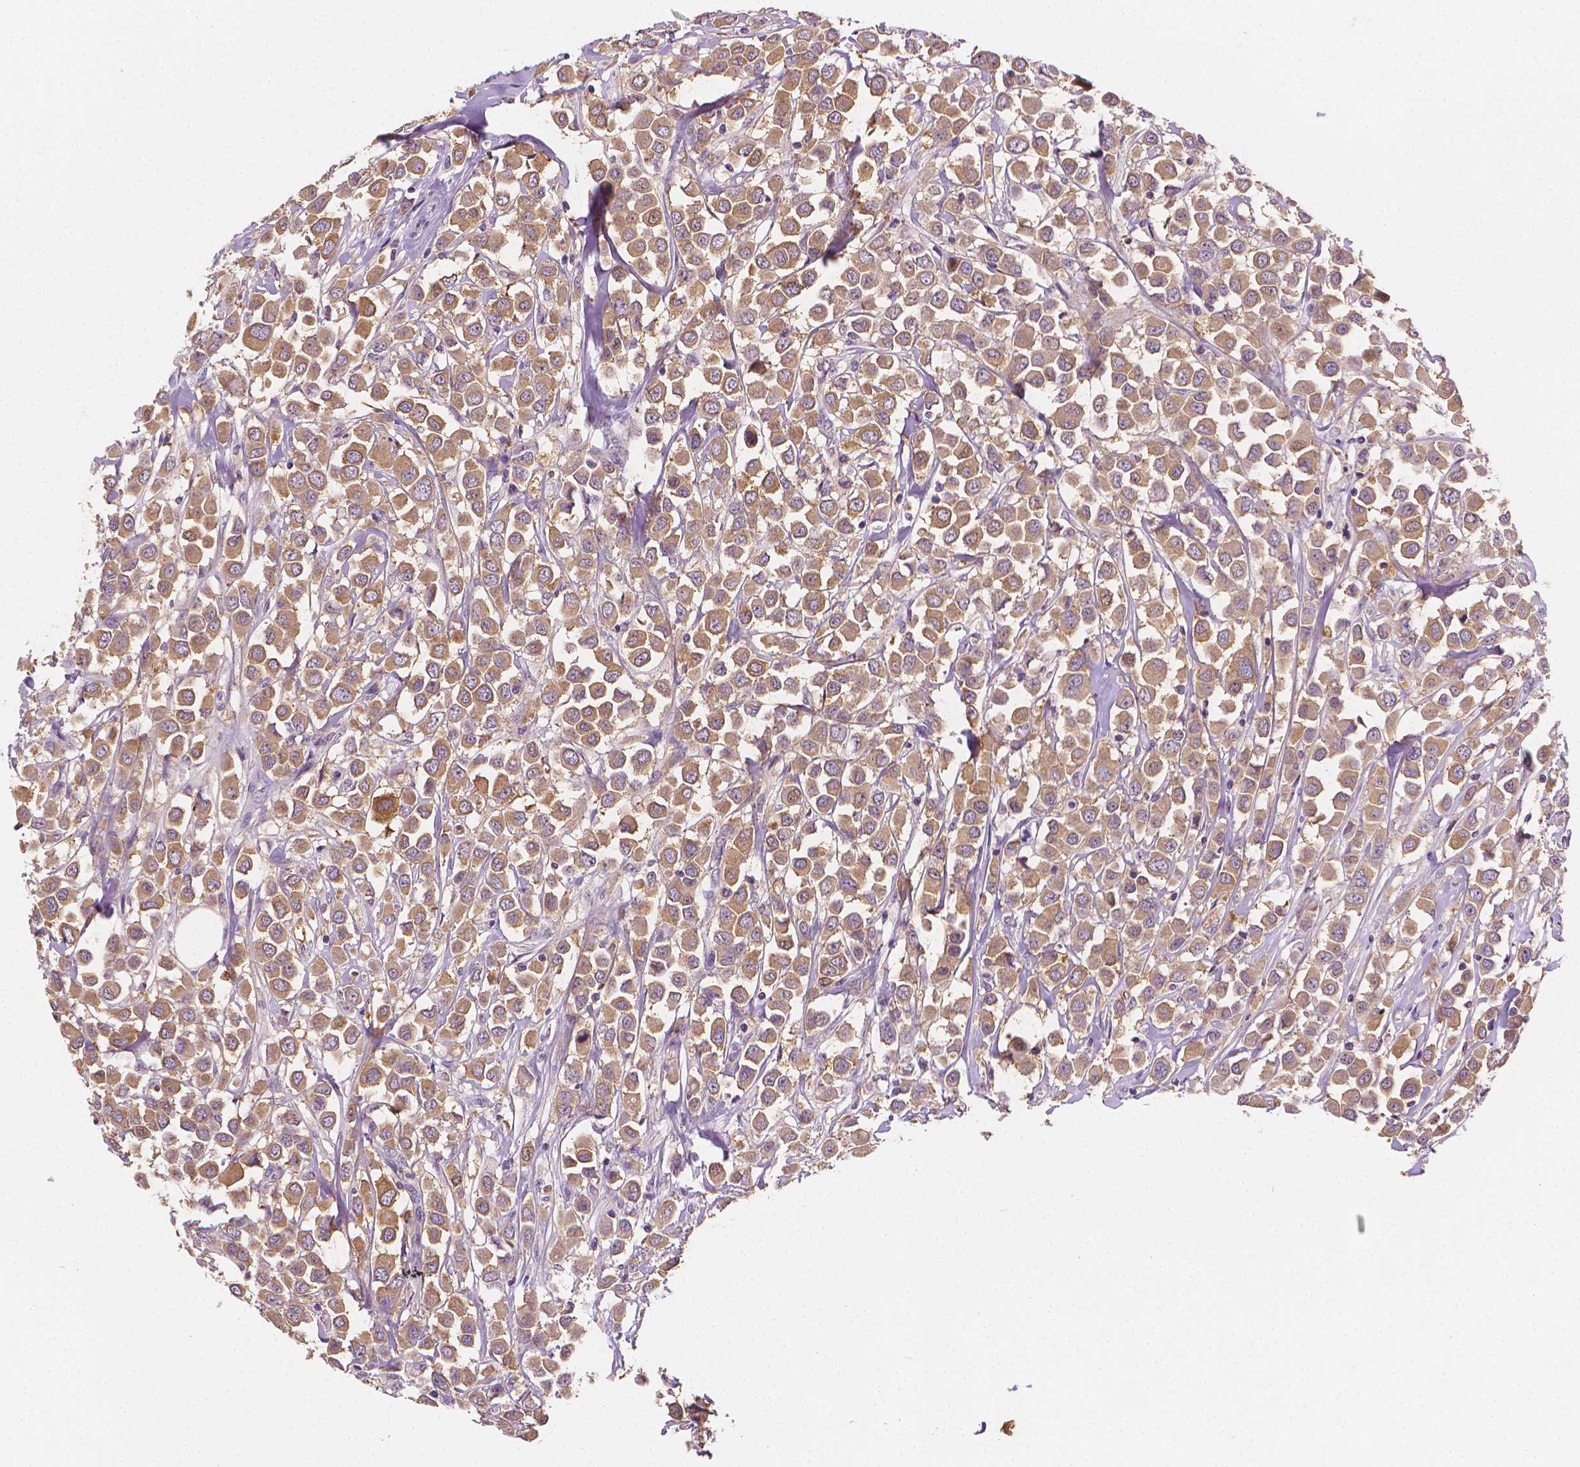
{"staining": {"intensity": "moderate", "quantity": ">75%", "location": "cytoplasmic/membranous"}, "tissue": "breast cancer", "cell_type": "Tumor cells", "image_type": "cancer", "snomed": [{"axis": "morphology", "description": "Duct carcinoma"}, {"axis": "topography", "description": "Breast"}], "caption": "The immunohistochemical stain labels moderate cytoplasmic/membranous staining in tumor cells of invasive ductal carcinoma (breast) tissue.", "gene": "FASN", "patient": {"sex": "female", "age": 61}}